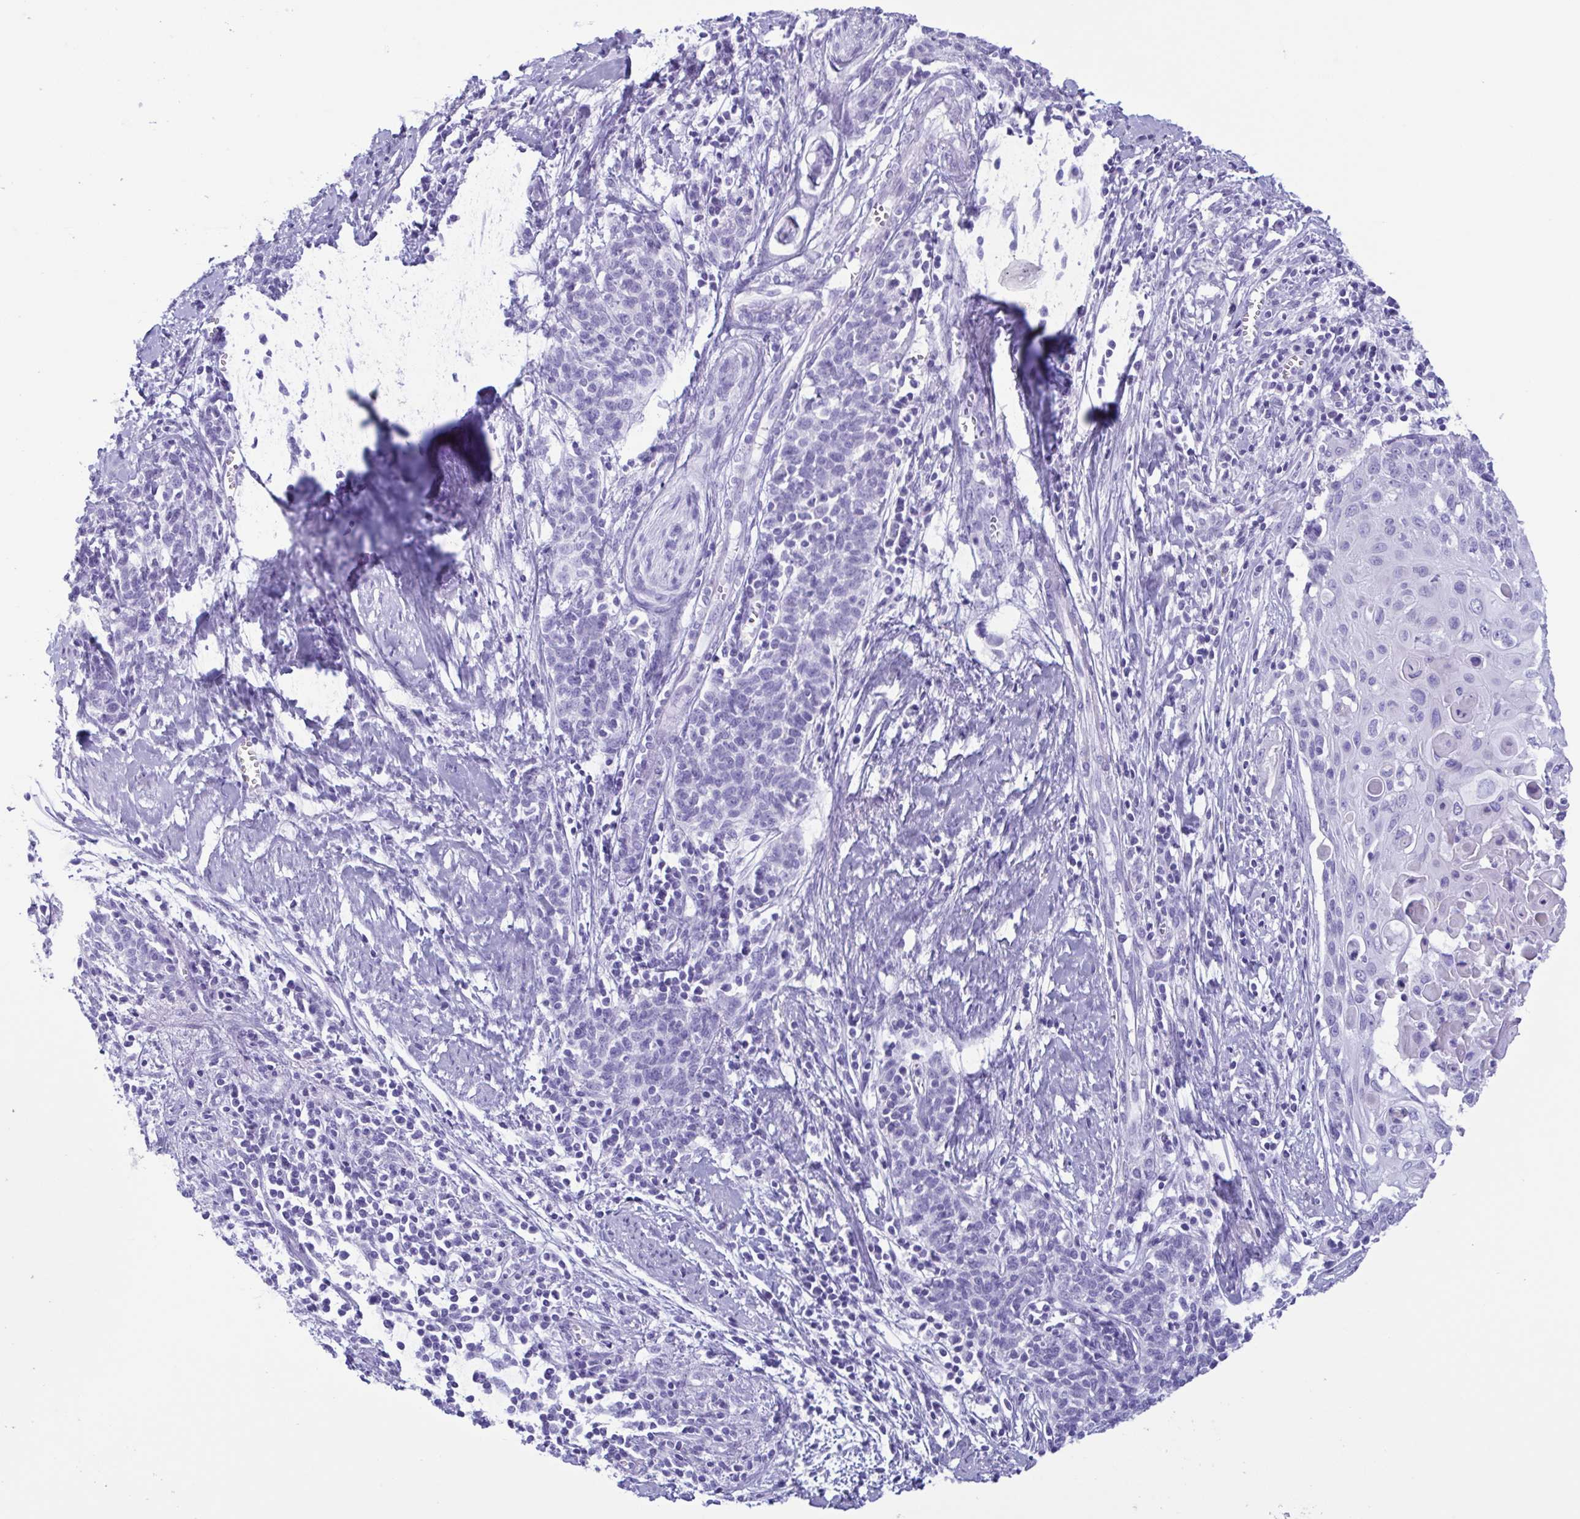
{"staining": {"intensity": "negative", "quantity": "none", "location": "none"}, "tissue": "cervical cancer", "cell_type": "Tumor cells", "image_type": "cancer", "snomed": [{"axis": "morphology", "description": "Squamous cell carcinoma, NOS"}, {"axis": "topography", "description": "Cervix"}], "caption": "The image reveals no significant staining in tumor cells of squamous cell carcinoma (cervical). The staining was performed using DAB to visualize the protein expression in brown, while the nuclei were stained in blue with hematoxylin (Magnification: 20x).", "gene": "LTF", "patient": {"sex": "female", "age": 39}}